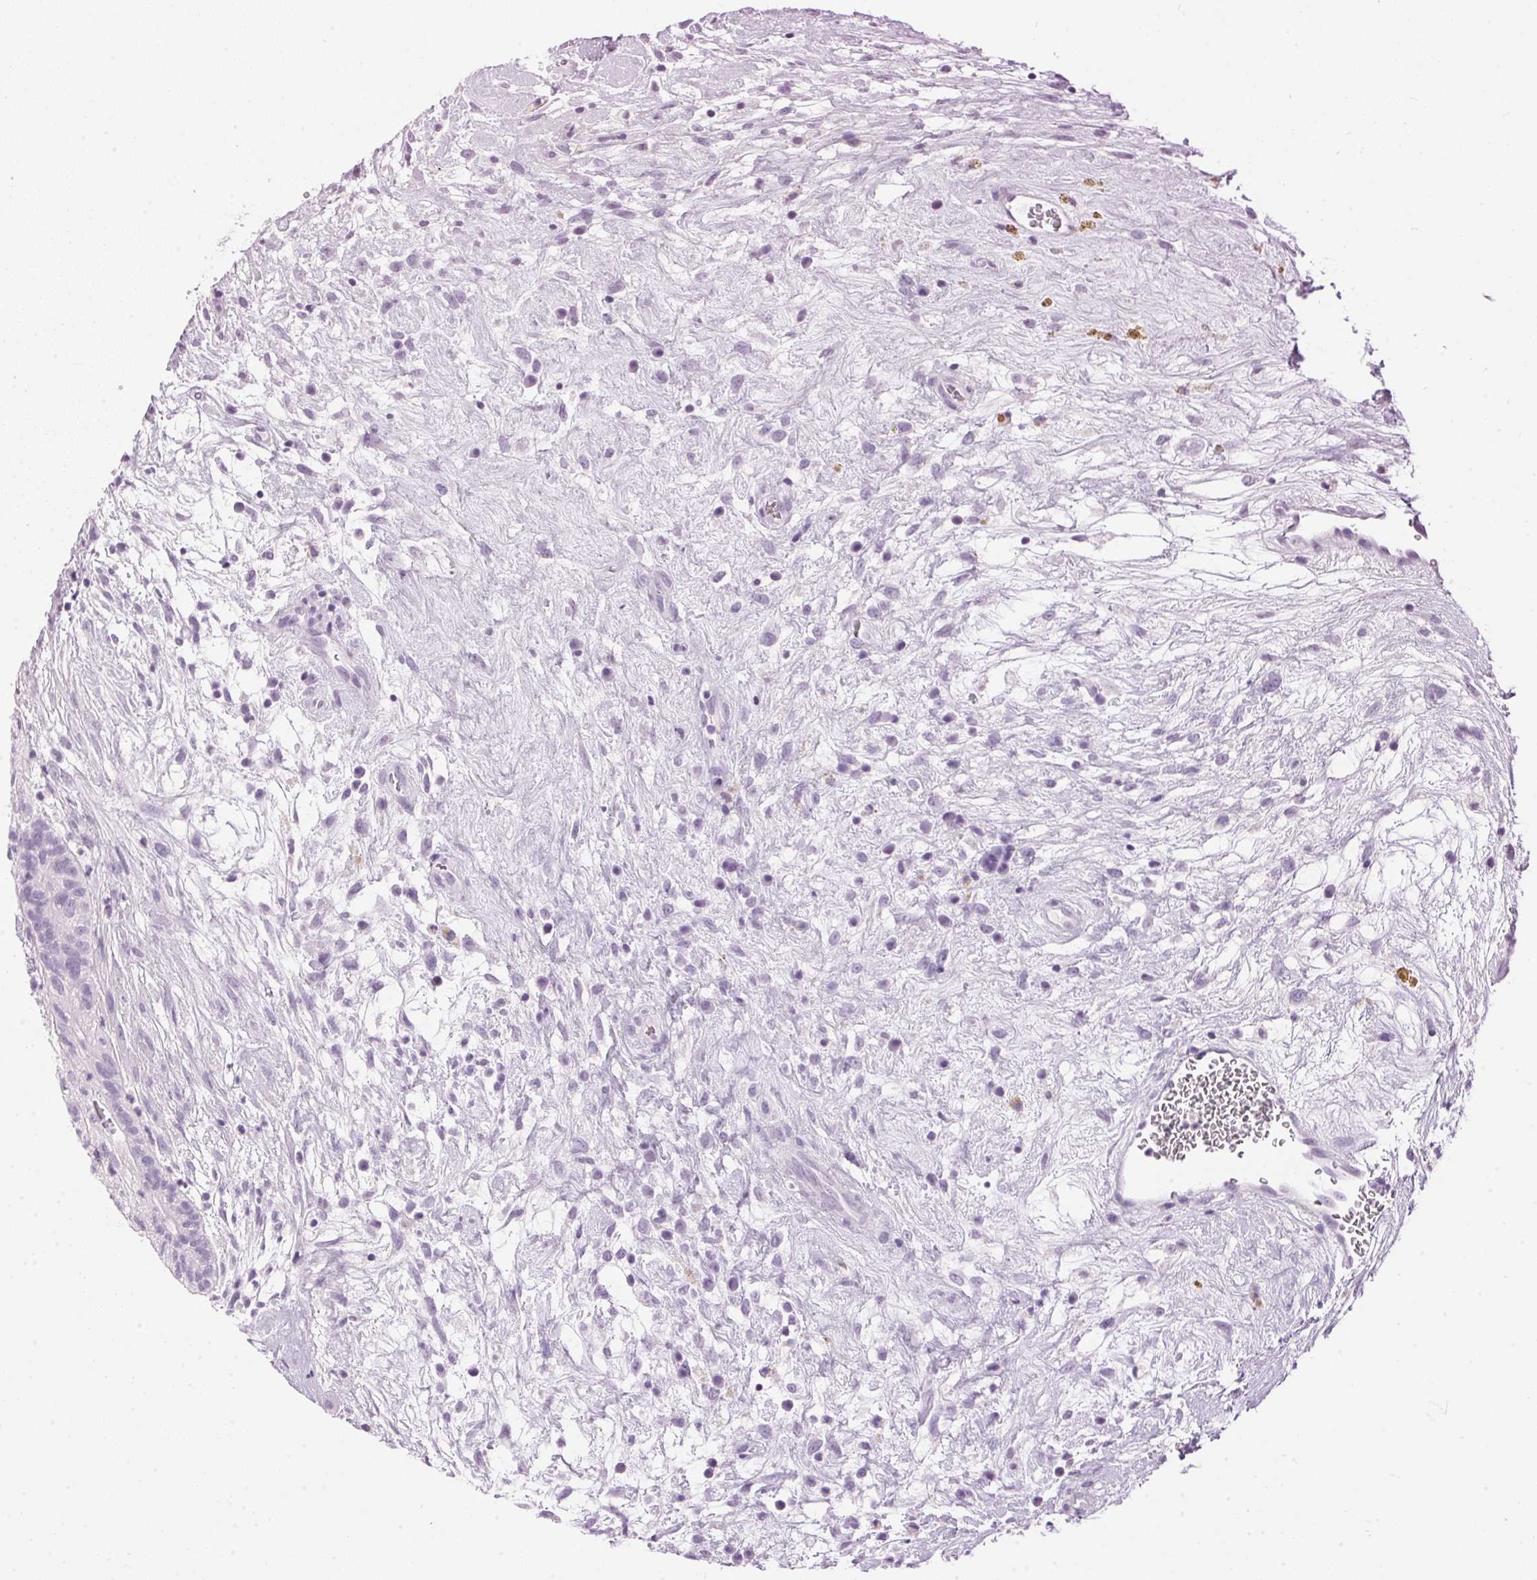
{"staining": {"intensity": "negative", "quantity": "none", "location": "none"}, "tissue": "testis cancer", "cell_type": "Tumor cells", "image_type": "cancer", "snomed": [{"axis": "morphology", "description": "Normal tissue, NOS"}, {"axis": "morphology", "description": "Carcinoma, Embryonal, NOS"}, {"axis": "topography", "description": "Testis"}], "caption": "An immunohistochemistry (IHC) micrograph of testis cancer (embryonal carcinoma) is shown. There is no staining in tumor cells of testis cancer (embryonal carcinoma).", "gene": "SP7", "patient": {"sex": "male", "age": 32}}